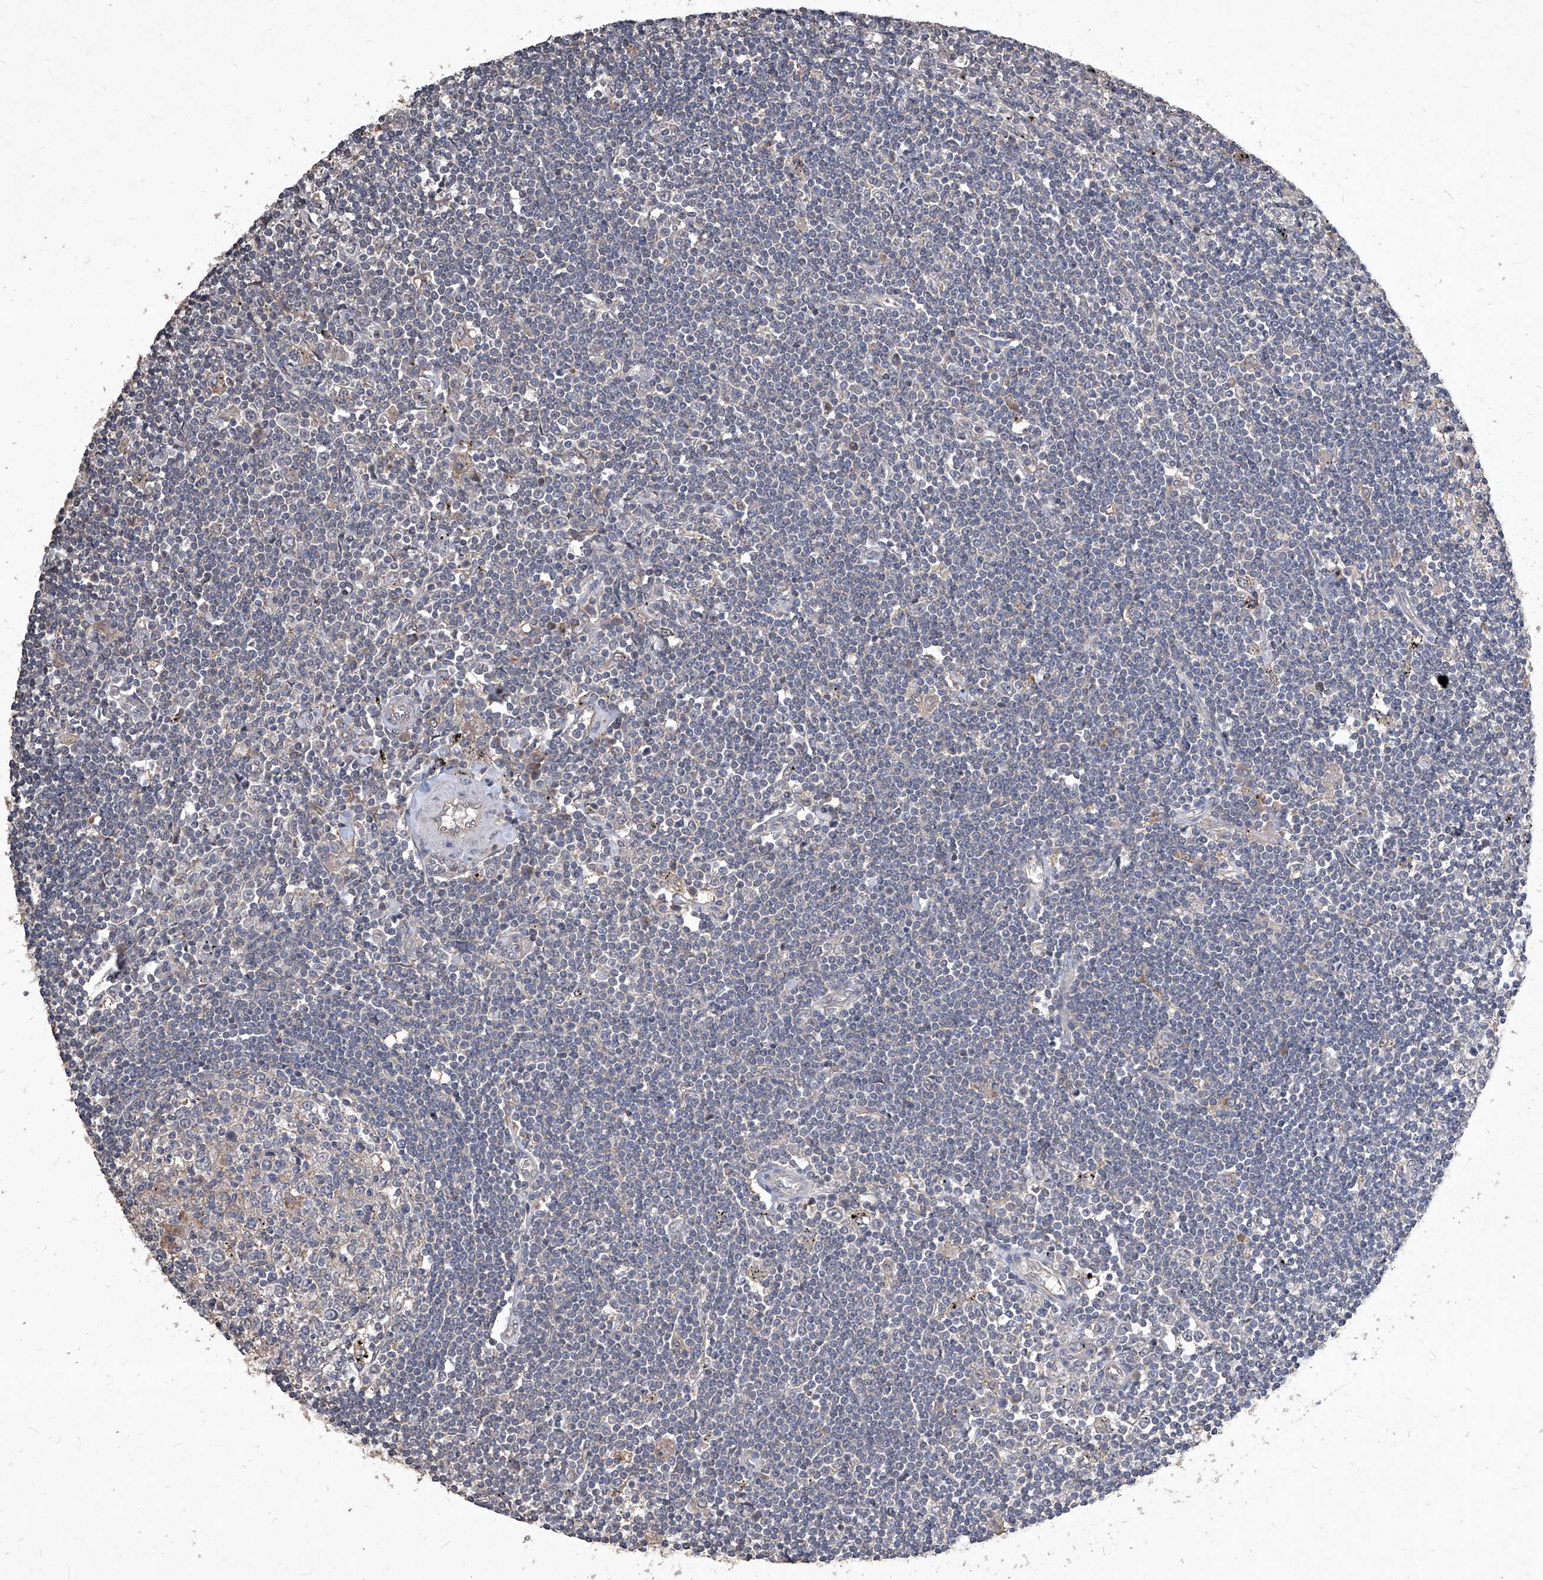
{"staining": {"intensity": "negative", "quantity": "none", "location": "none"}, "tissue": "lymphoma", "cell_type": "Tumor cells", "image_type": "cancer", "snomed": [{"axis": "morphology", "description": "Malignant lymphoma, non-Hodgkin's type, Low grade"}, {"axis": "topography", "description": "Spleen"}], "caption": "Low-grade malignant lymphoma, non-Hodgkin's type was stained to show a protein in brown. There is no significant positivity in tumor cells.", "gene": "SYNGR1", "patient": {"sex": "male", "age": 76}}